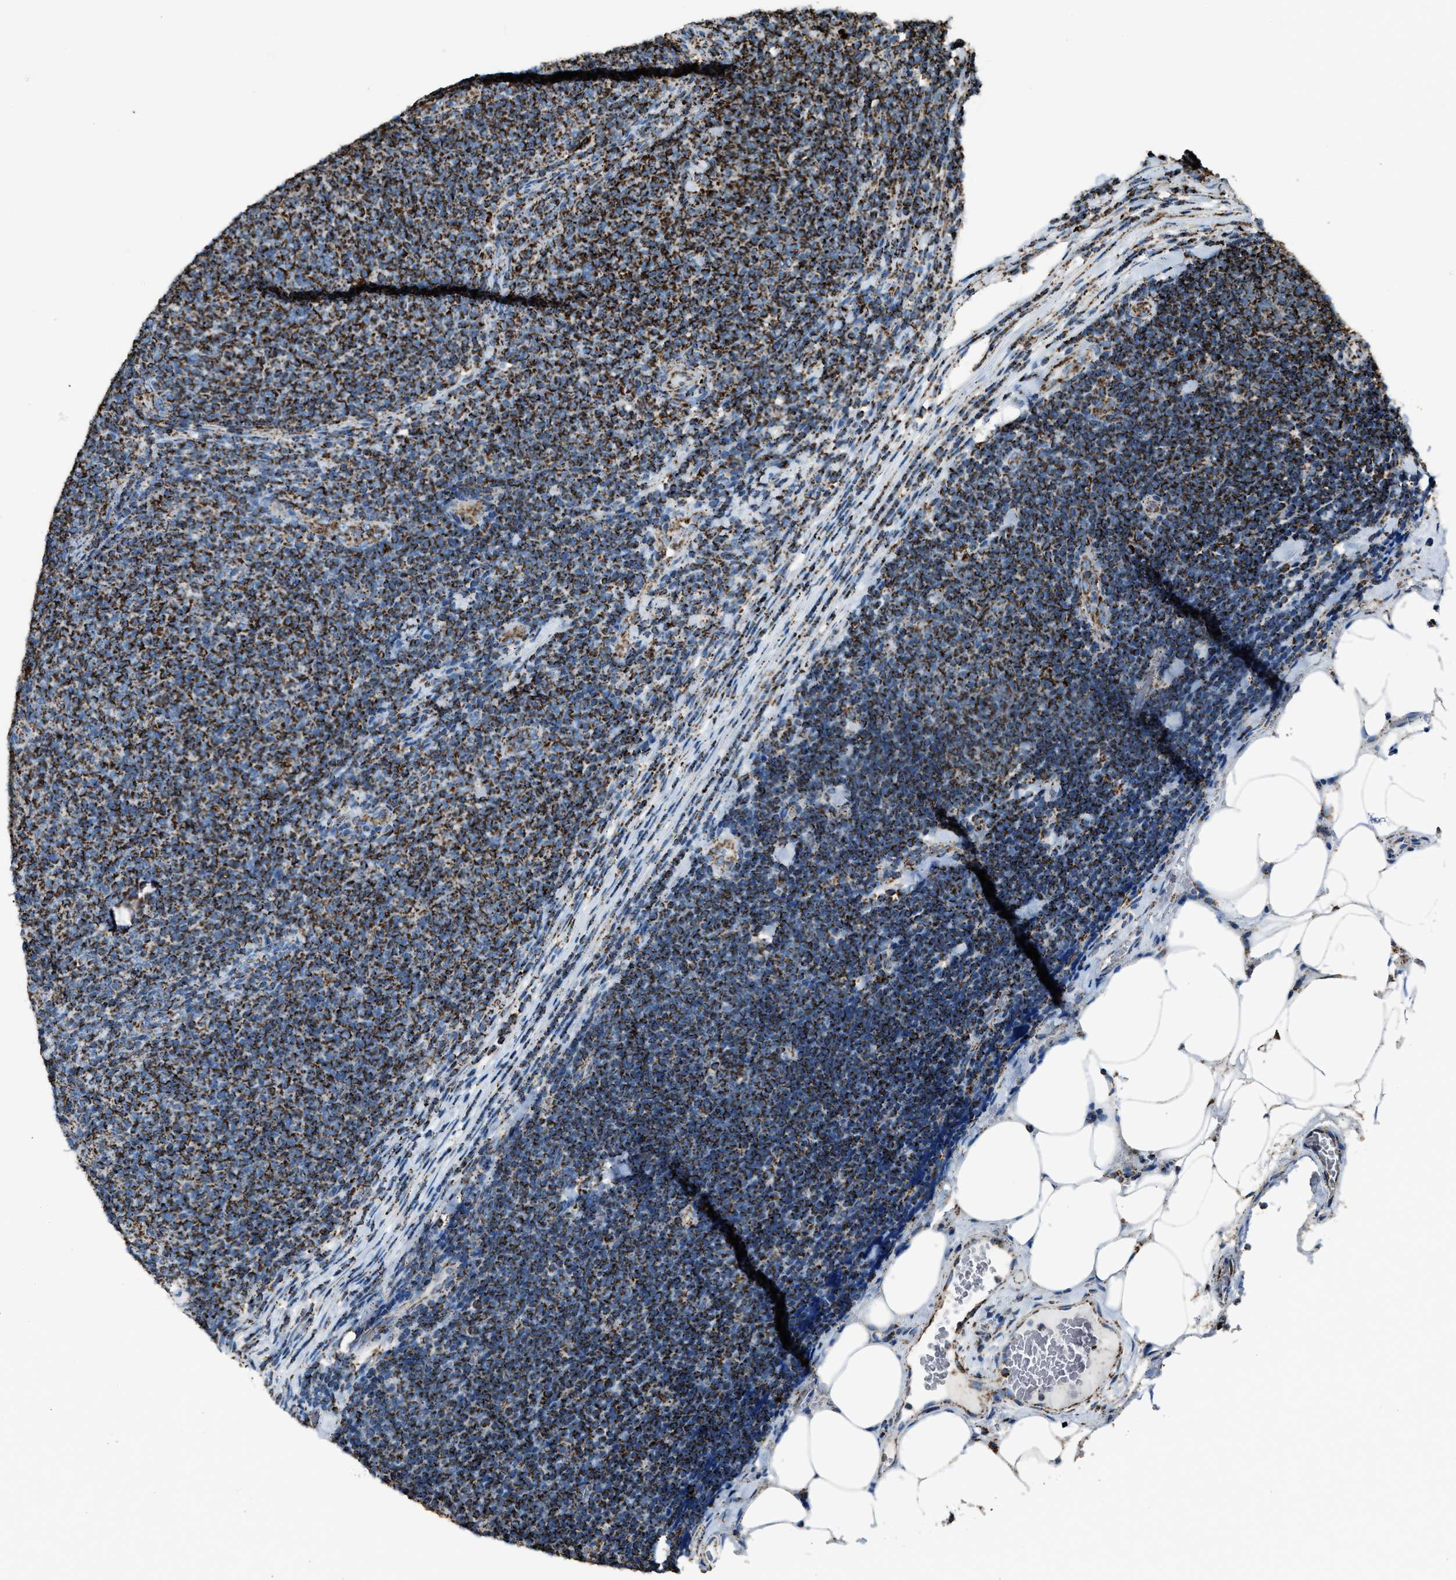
{"staining": {"intensity": "strong", "quantity": ">75%", "location": "cytoplasmic/membranous"}, "tissue": "lymphoma", "cell_type": "Tumor cells", "image_type": "cancer", "snomed": [{"axis": "morphology", "description": "Malignant lymphoma, non-Hodgkin's type, Low grade"}, {"axis": "topography", "description": "Lymph node"}], "caption": "A histopathology image showing strong cytoplasmic/membranous expression in about >75% of tumor cells in low-grade malignant lymphoma, non-Hodgkin's type, as visualized by brown immunohistochemical staining.", "gene": "MDH2", "patient": {"sex": "male", "age": 66}}